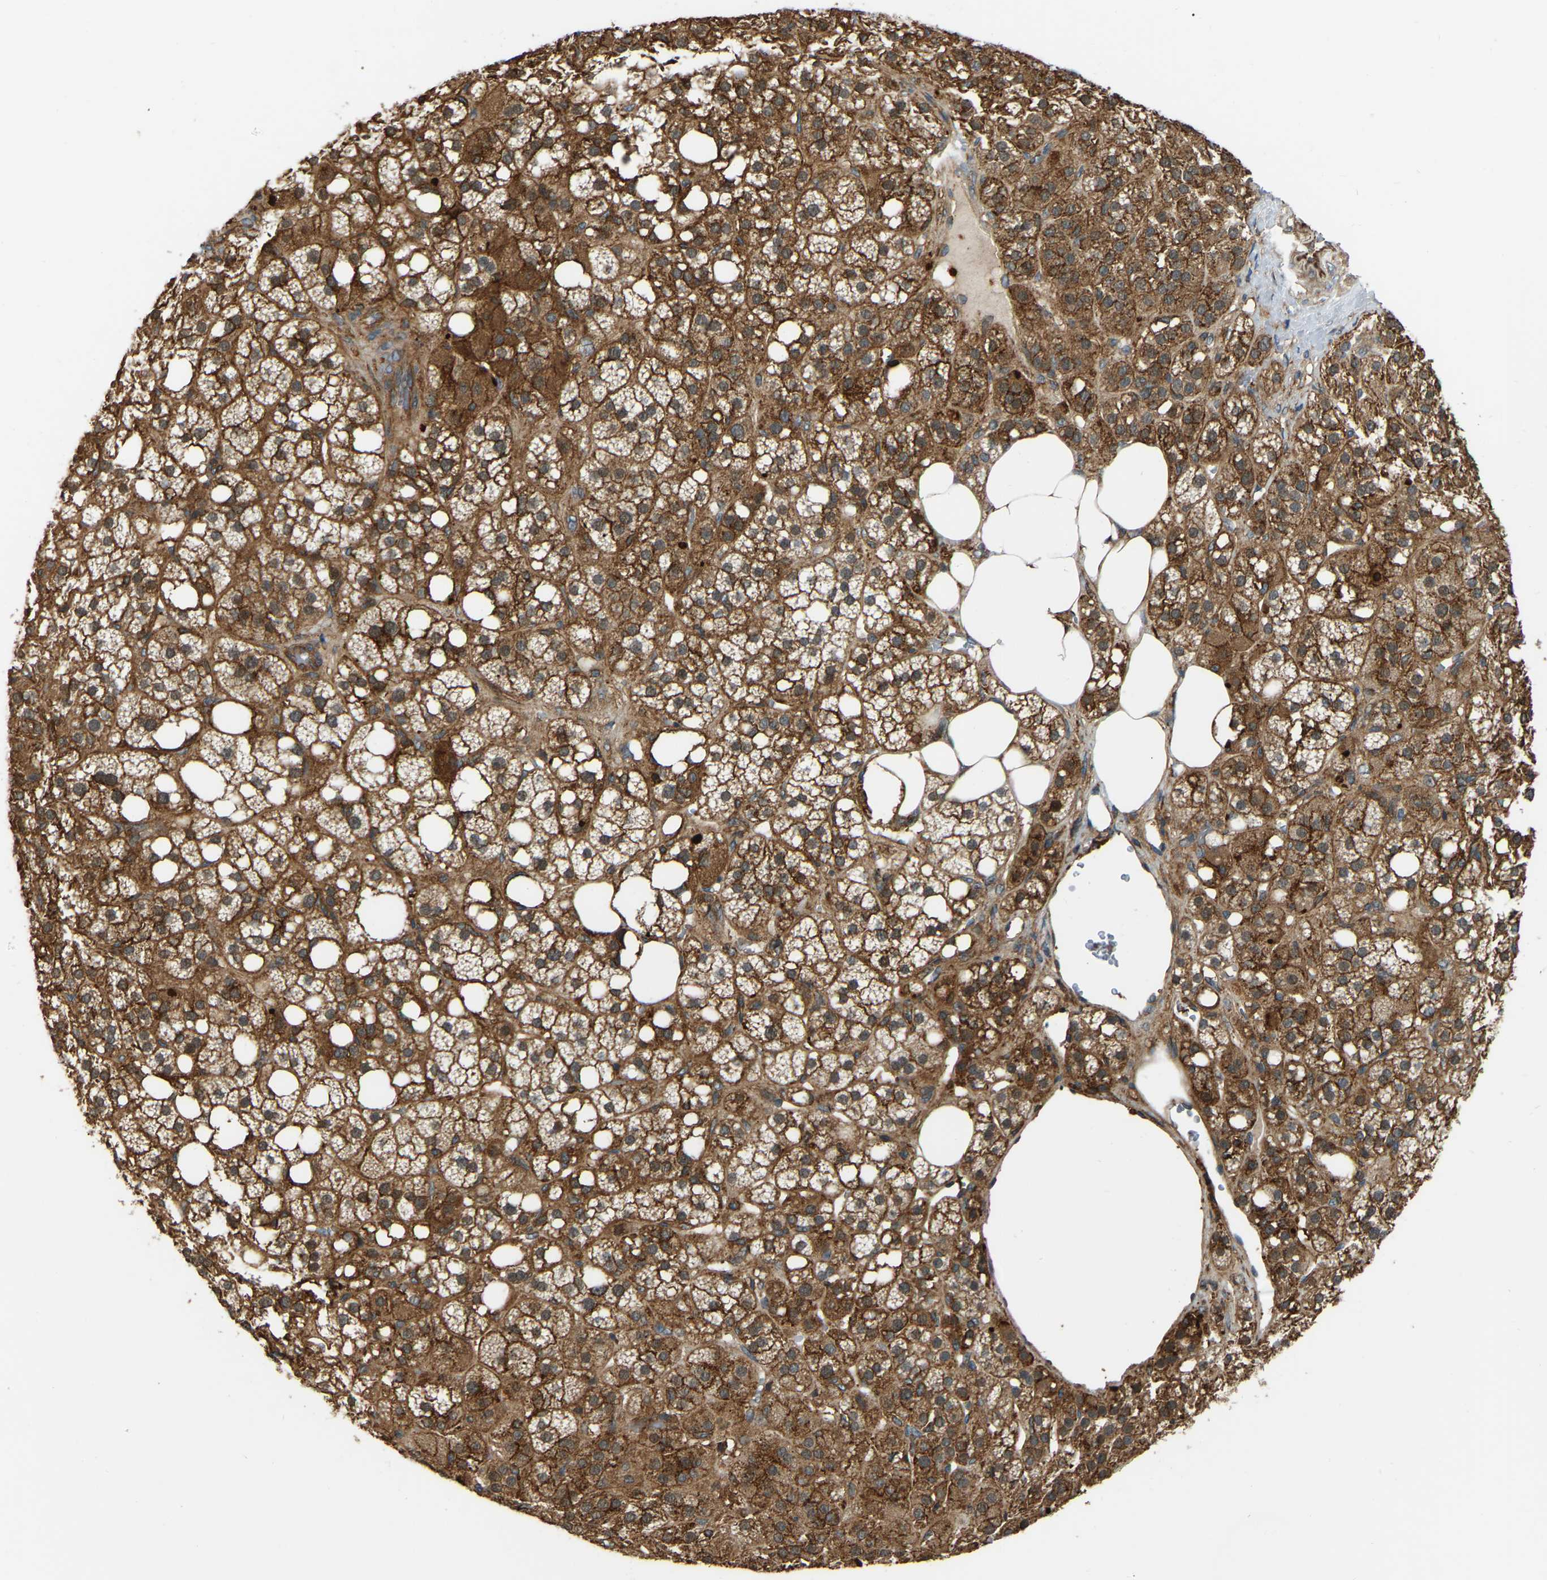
{"staining": {"intensity": "moderate", "quantity": ">75%", "location": "cytoplasmic/membranous,nuclear"}, "tissue": "adrenal gland", "cell_type": "Glandular cells", "image_type": "normal", "snomed": [{"axis": "morphology", "description": "Normal tissue, NOS"}, {"axis": "topography", "description": "Adrenal gland"}], "caption": "About >75% of glandular cells in unremarkable human adrenal gland exhibit moderate cytoplasmic/membranous,nuclear protein expression as visualized by brown immunohistochemical staining.", "gene": "SAMD9L", "patient": {"sex": "female", "age": 59}}